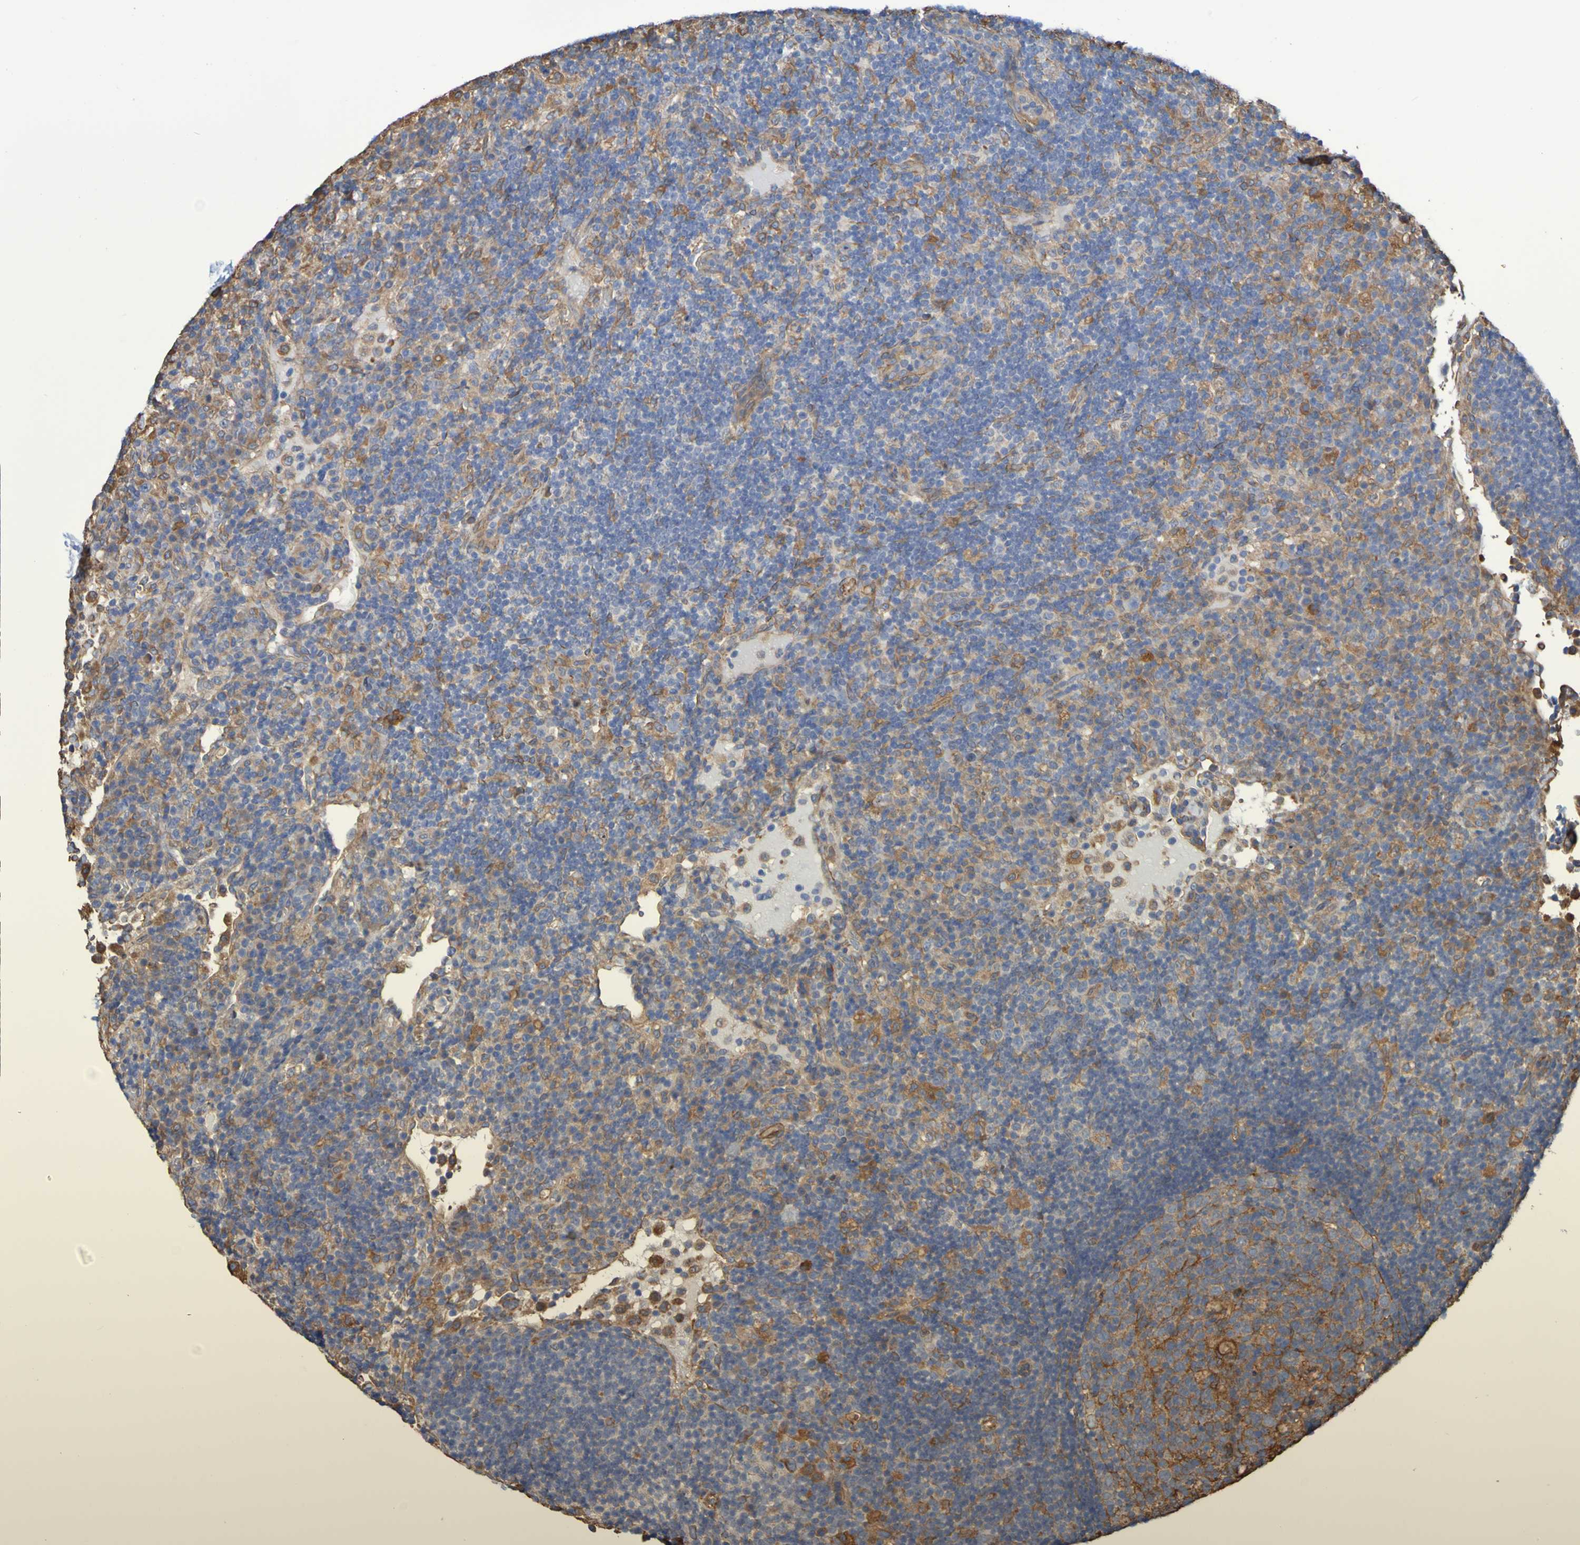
{"staining": {"intensity": "weak", "quantity": "25%-75%", "location": "cytoplasmic/membranous"}, "tissue": "lymph node", "cell_type": "Germinal center cells", "image_type": "normal", "snomed": [{"axis": "morphology", "description": "Normal tissue, NOS"}, {"axis": "topography", "description": "Lymph node"}], "caption": "This image exhibits normal lymph node stained with immunohistochemistry (IHC) to label a protein in brown. The cytoplasmic/membranous of germinal center cells show weak positivity for the protein. Nuclei are counter-stained blue.", "gene": "RAB11A", "patient": {"sex": "female", "age": 53}}